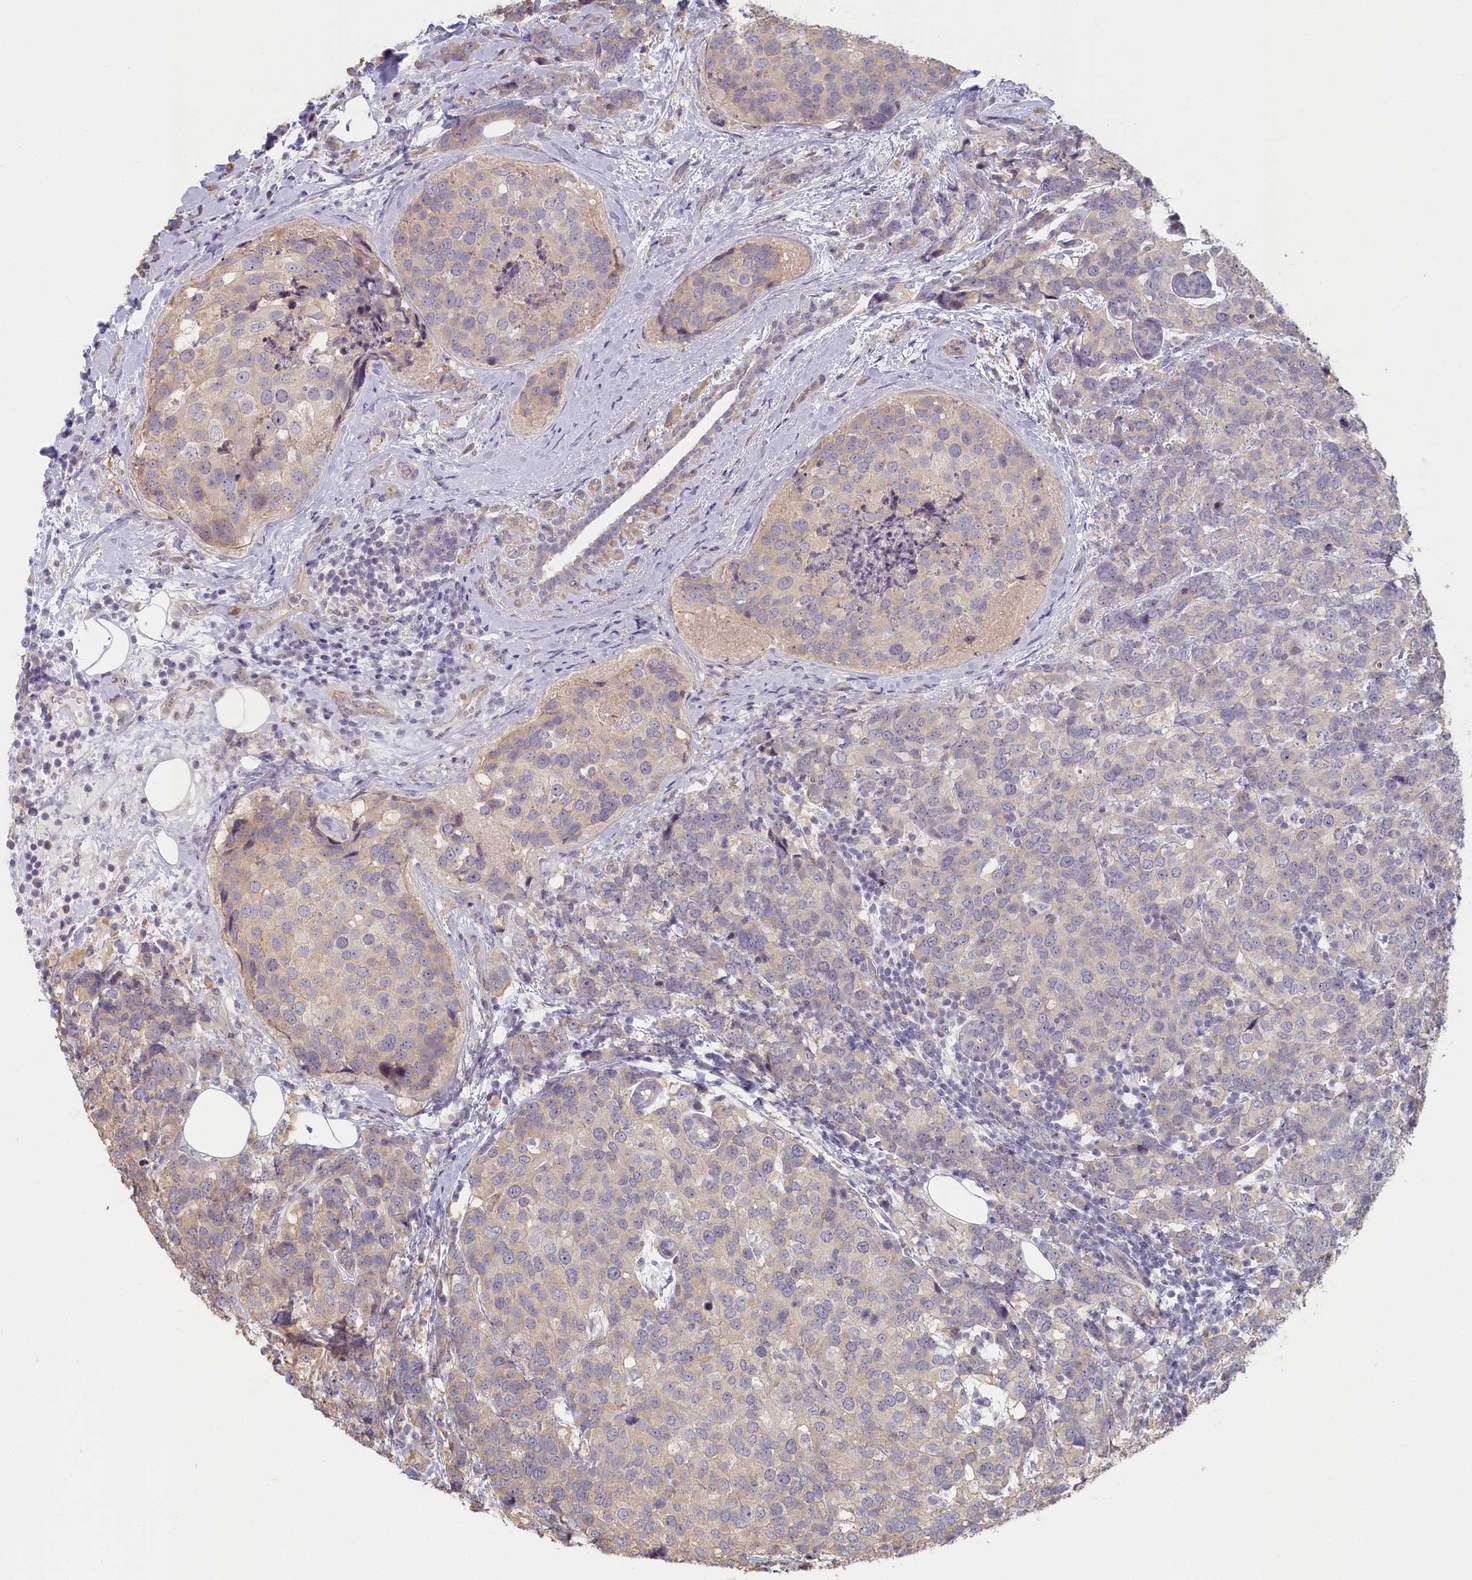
{"staining": {"intensity": "weak", "quantity": "<25%", "location": "cytoplasmic/membranous"}, "tissue": "breast cancer", "cell_type": "Tumor cells", "image_type": "cancer", "snomed": [{"axis": "morphology", "description": "Lobular carcinoma"}, {"axis": "topography", "description": "Breast"}], "caption": "Protein analysis of lobular carcinoma (breast) demonstrates no significant expression in tumor cells.", "gene": "INTS4", "patient": {"sex": "female", "age": 59}}